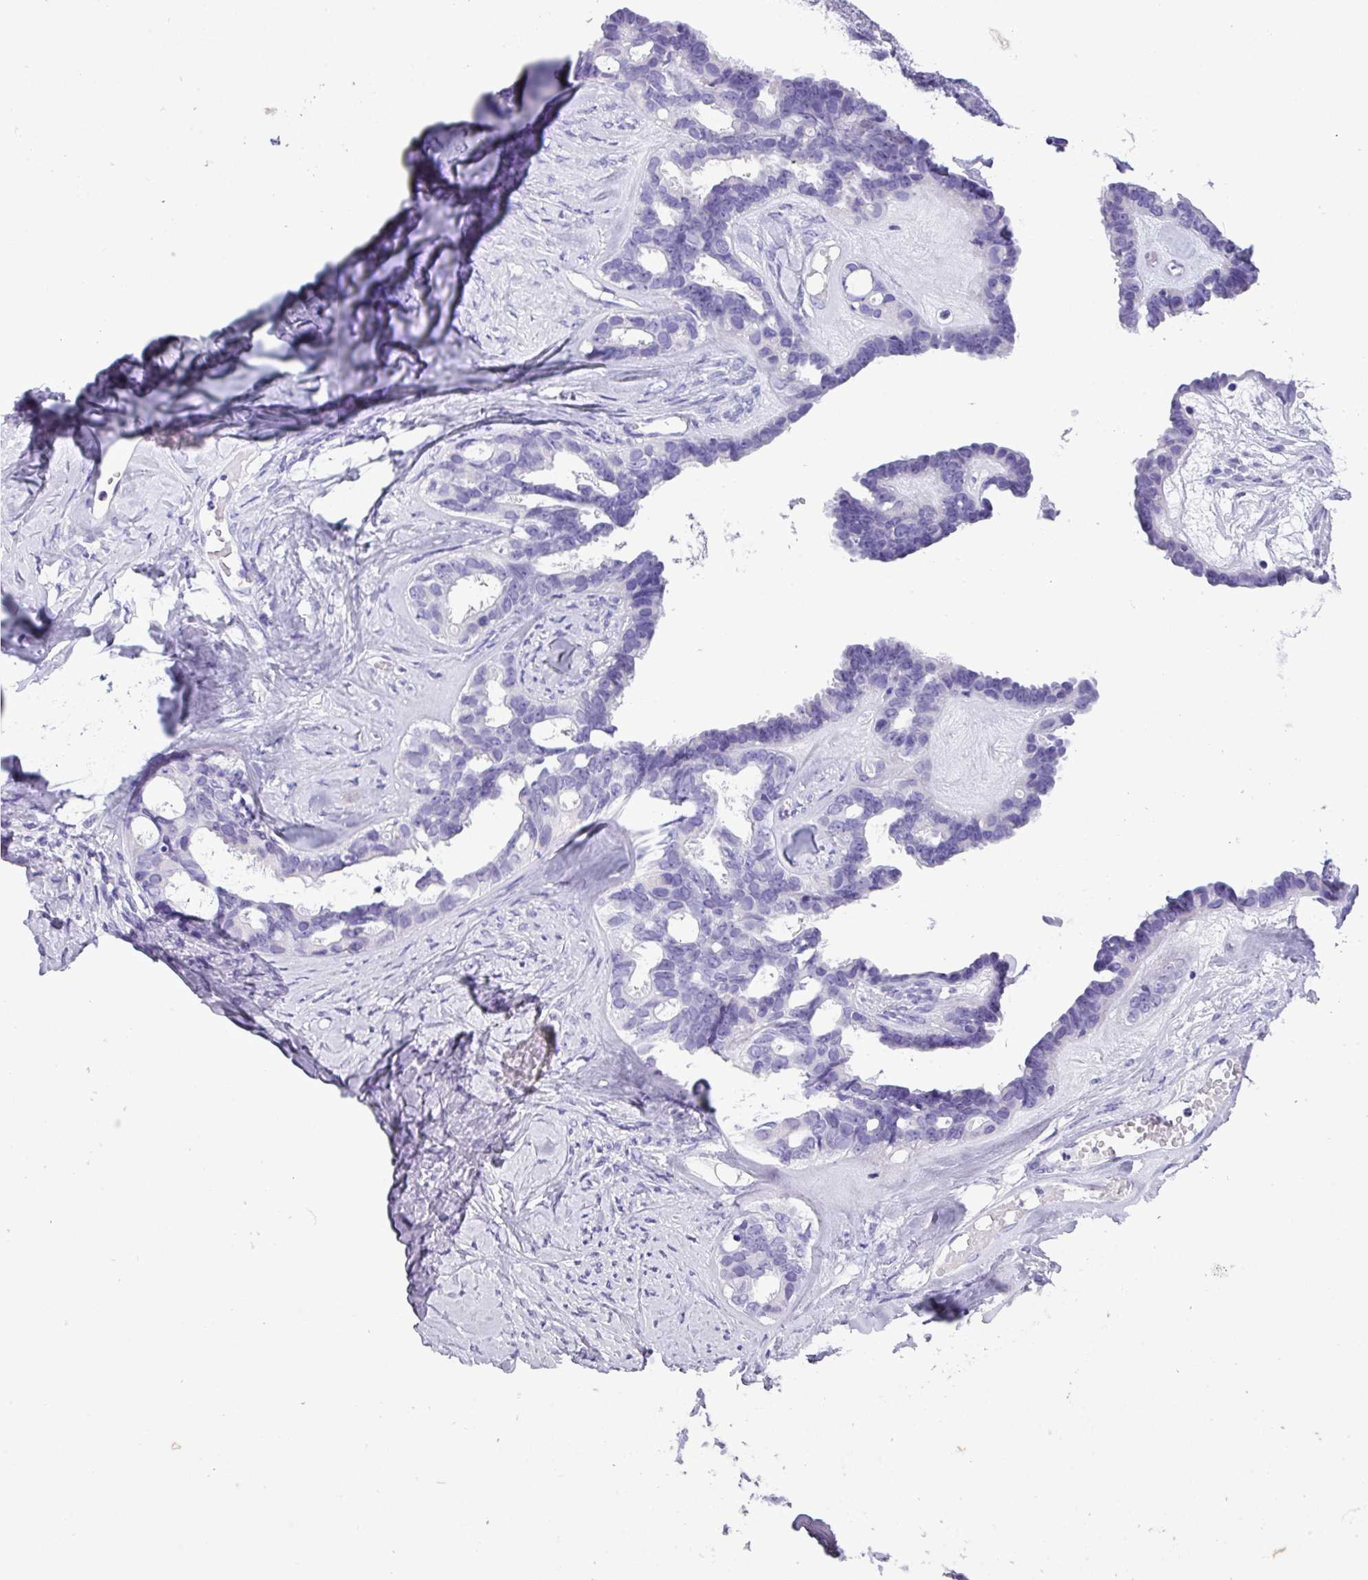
{"staining": {"intensity": "negative", "quantity": "none", "location": "none"}, "tissue": "ovarian cancer", "cell_type": "Tumor cells", "image_type": "cancer", "snomed": [{"axis": "morphology", "description": "Cystadenocarcinoma, serous, NOS"}, {"axis": "topography", "description": "Ovary"}], "caption": "This is a histopathology image of immunohistochemistry staining of ovarian cancer, which shows no positivity in tumor cells.", "gene": "AGO3", "patient": {"sex": "female", "age": 69}}